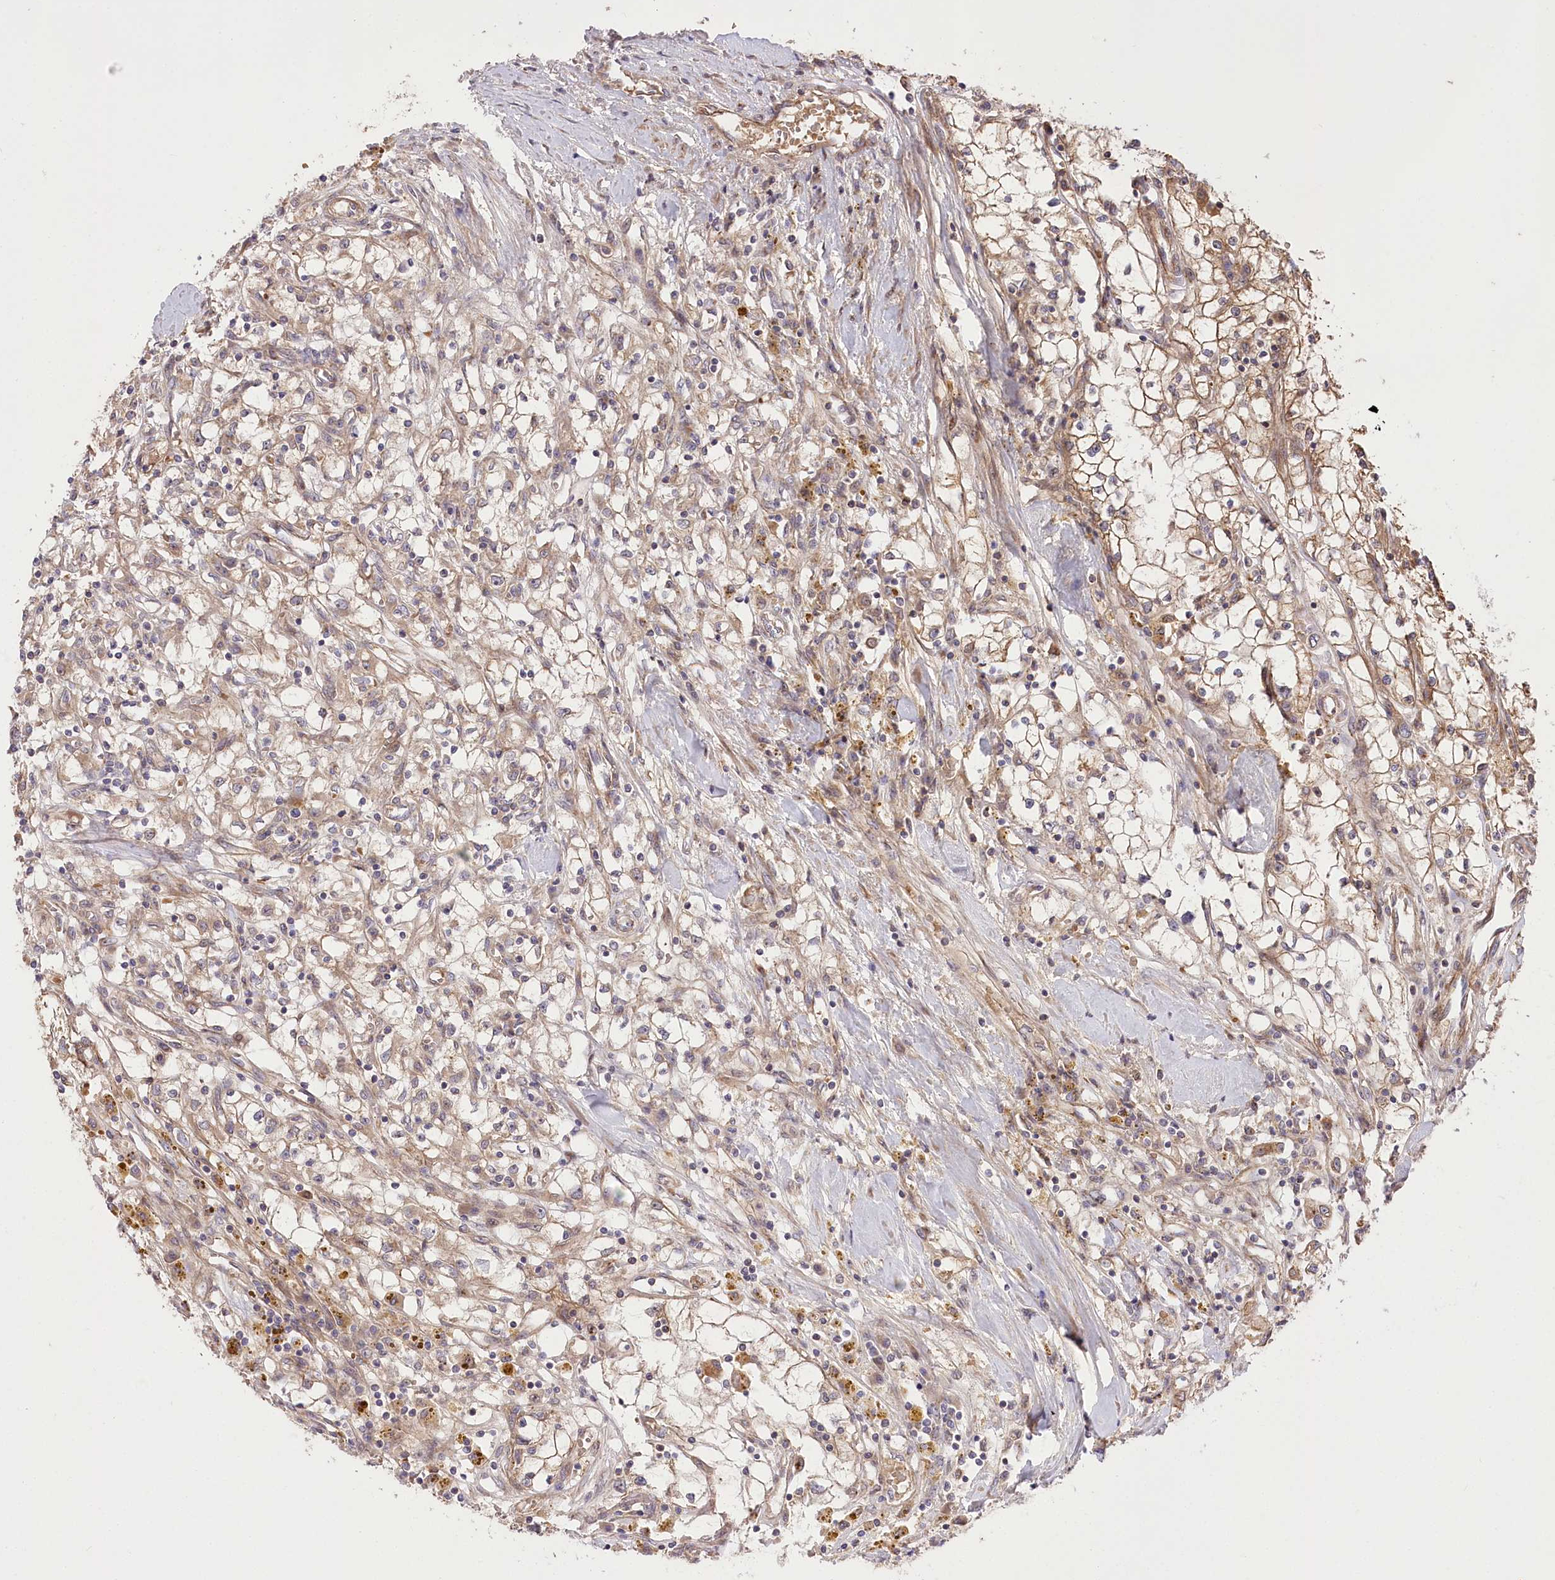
{"staining": {"intensity": "moderate", "quantity": ">75%", "location": "cytoplasmic/membranous"}, "tissue": "renal cancer", "cell_type": "Tumor cells", "image_type": "cancer", "snomed": [{"axis": "morphology", "description": "Adenocarcinoma, NOS"}, {"axis": "topography", "description": "Kidney"}], "caption": "Protein expression by immunohistochemistry (IHC) shows moderate cytoplasmic/membranous positivity in approximately >75% of tumor cells in renal cancer.", "gene": "TRUB1", "patient": {"sex": "male", "age": 56}}